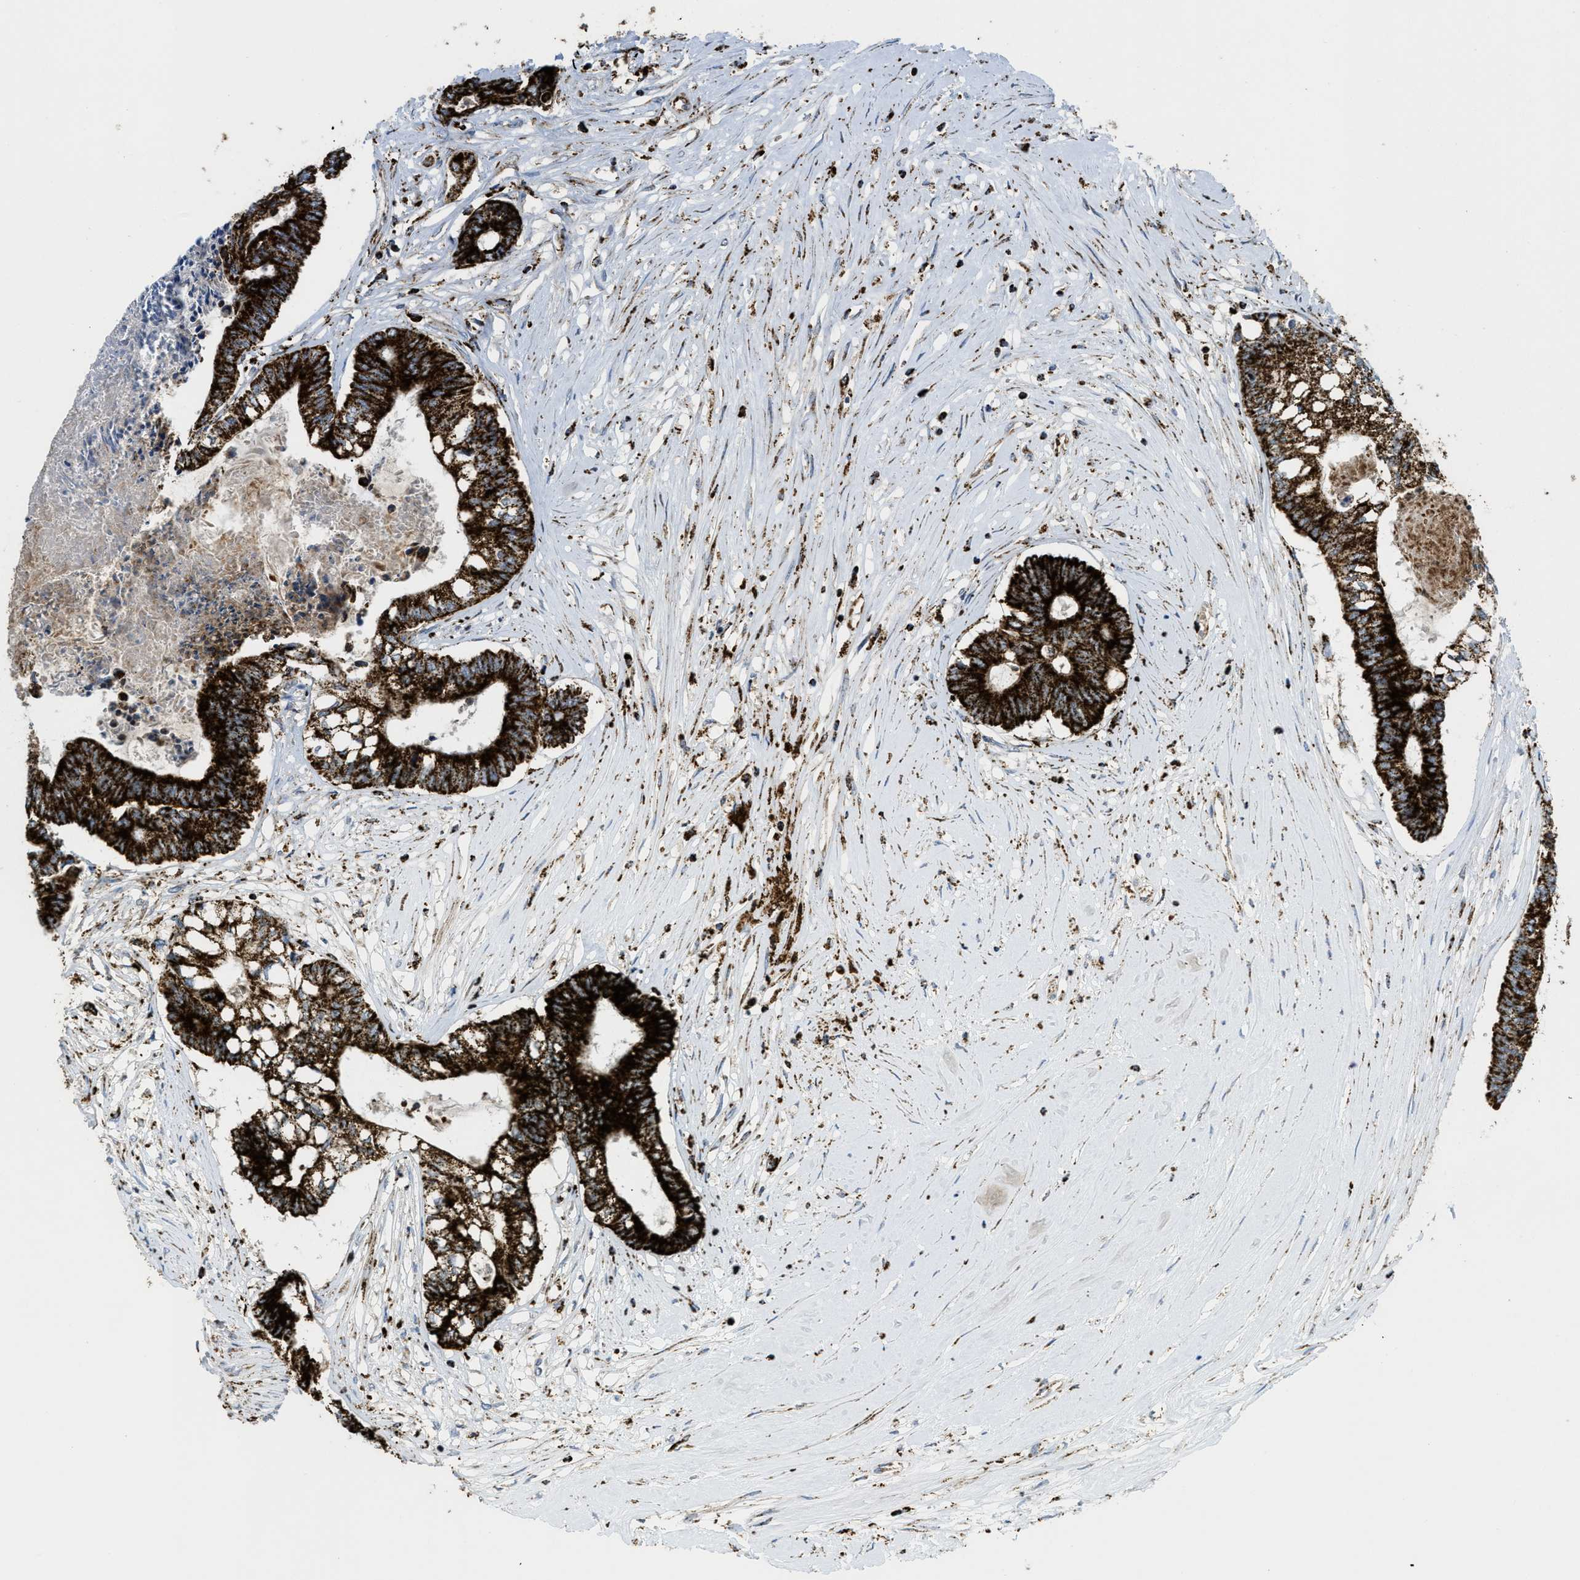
{"staining": {"intensity": "strong", "quantity": ">75%", "location": "cytoplasmic/membranous"}, "tissue": "colorectal cancer", "cell_type": "Tumor cells", "image_type": "cancer", "snomed": [{"axis": "morphology", "description": "Adenocarcinoma, NOS"}, {"axis": "topography", "description": "Rectum"}], "caption": "Immunohistochemistry photomicrograph of human colorectal adenocarcinoma stained for a protein (brown), which displays high levels of strong cytoplasmic/membranous expression in approximately >75% of tumor cells.", "gene": "SQOR", "patient": {"sex": "male", "age": 63}}